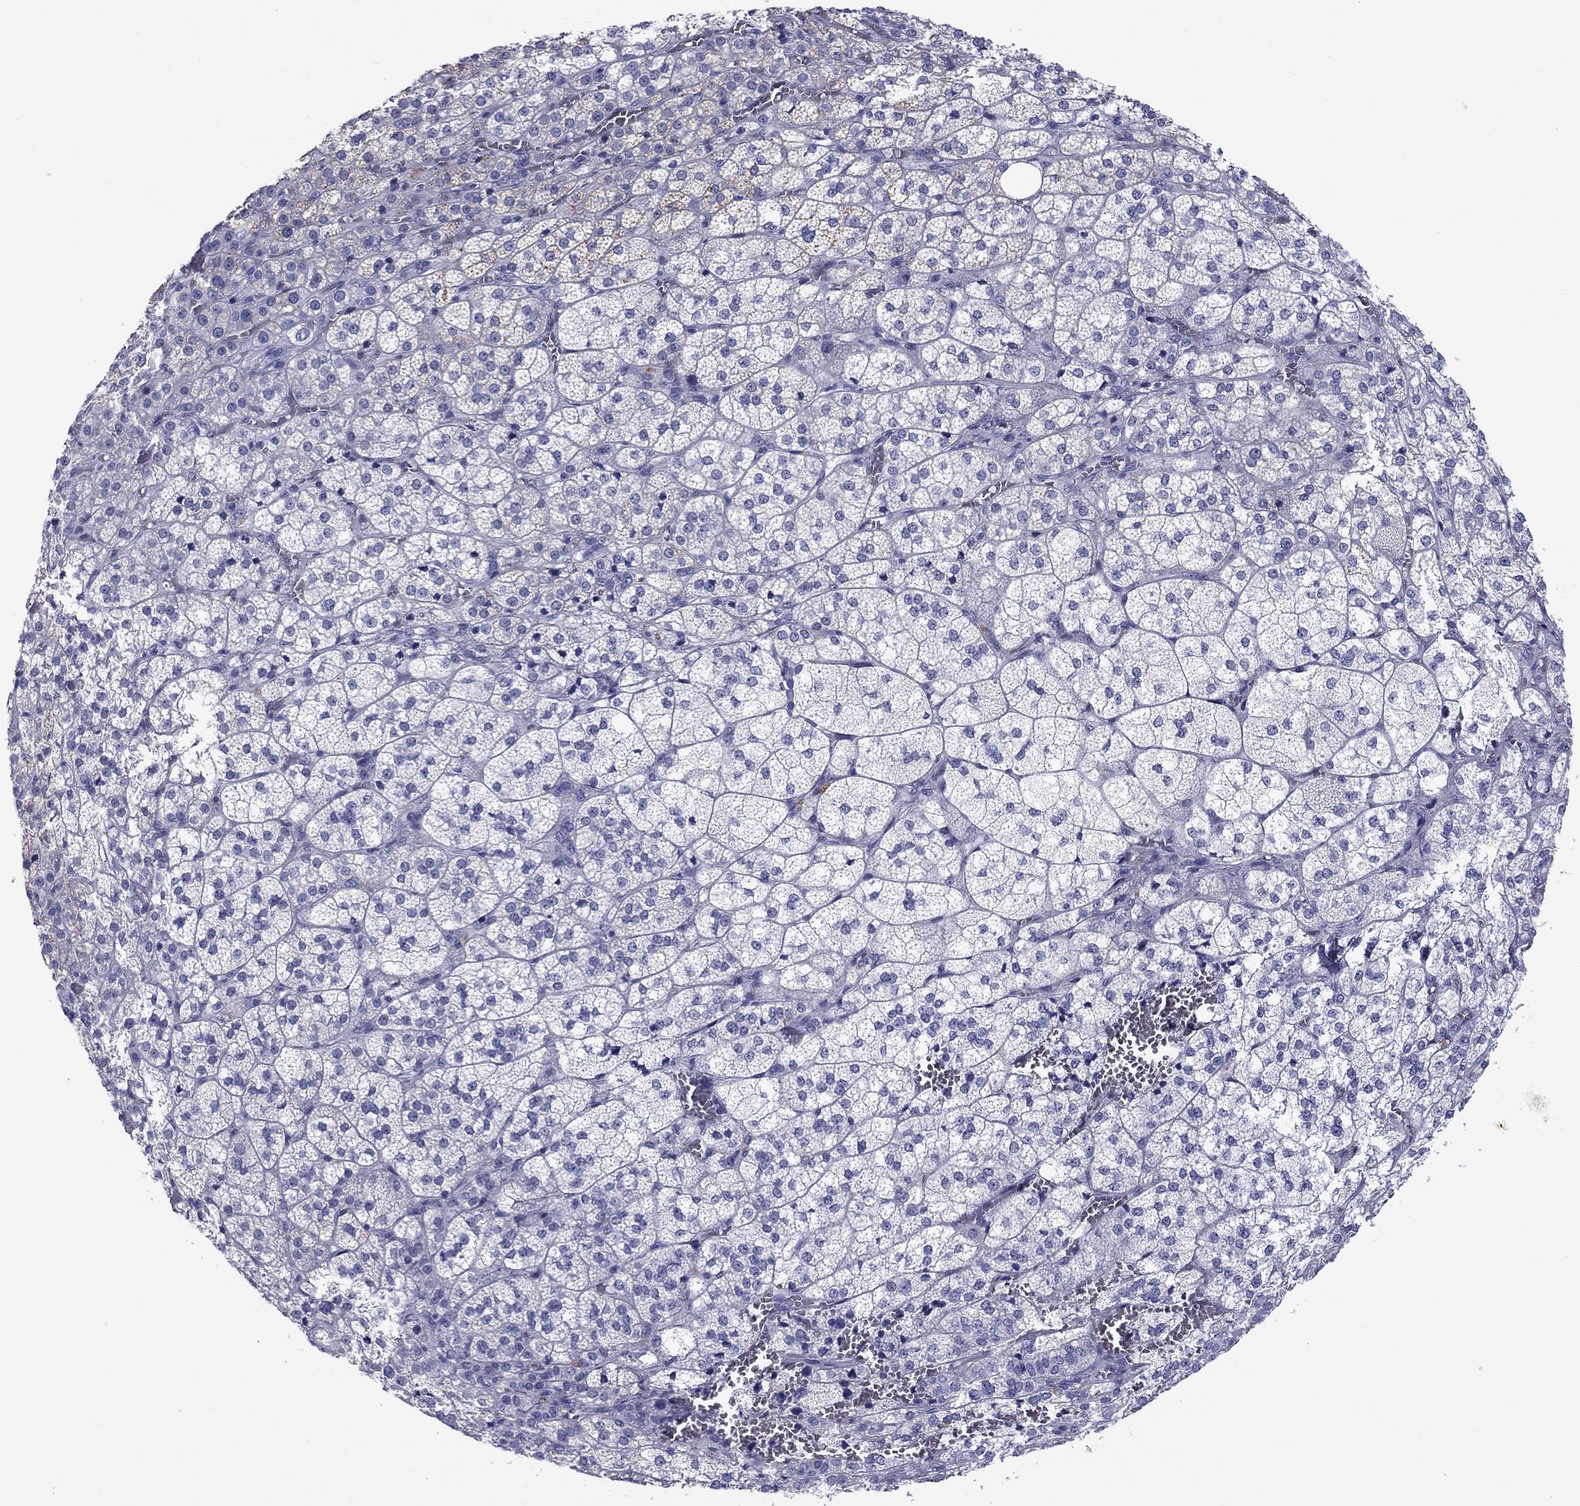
{"staining": {"intensity": "negative", "quantity": "none", "location": "none"}, "tissue": "adrenal gland", "cell_type": "Glandular cells", "image_type": "normal", "snomed": [{"axis": "morphology", "description": "Normal tissue, NOS"}, {"axis": "topography", "description": "Adrenal gland"}], "caption": "Image shows no protein staining in glandular cells of unremarkable adrenal gland.", "gene": "TCFL5", "patient": {"sex": "female", "age": 60}}